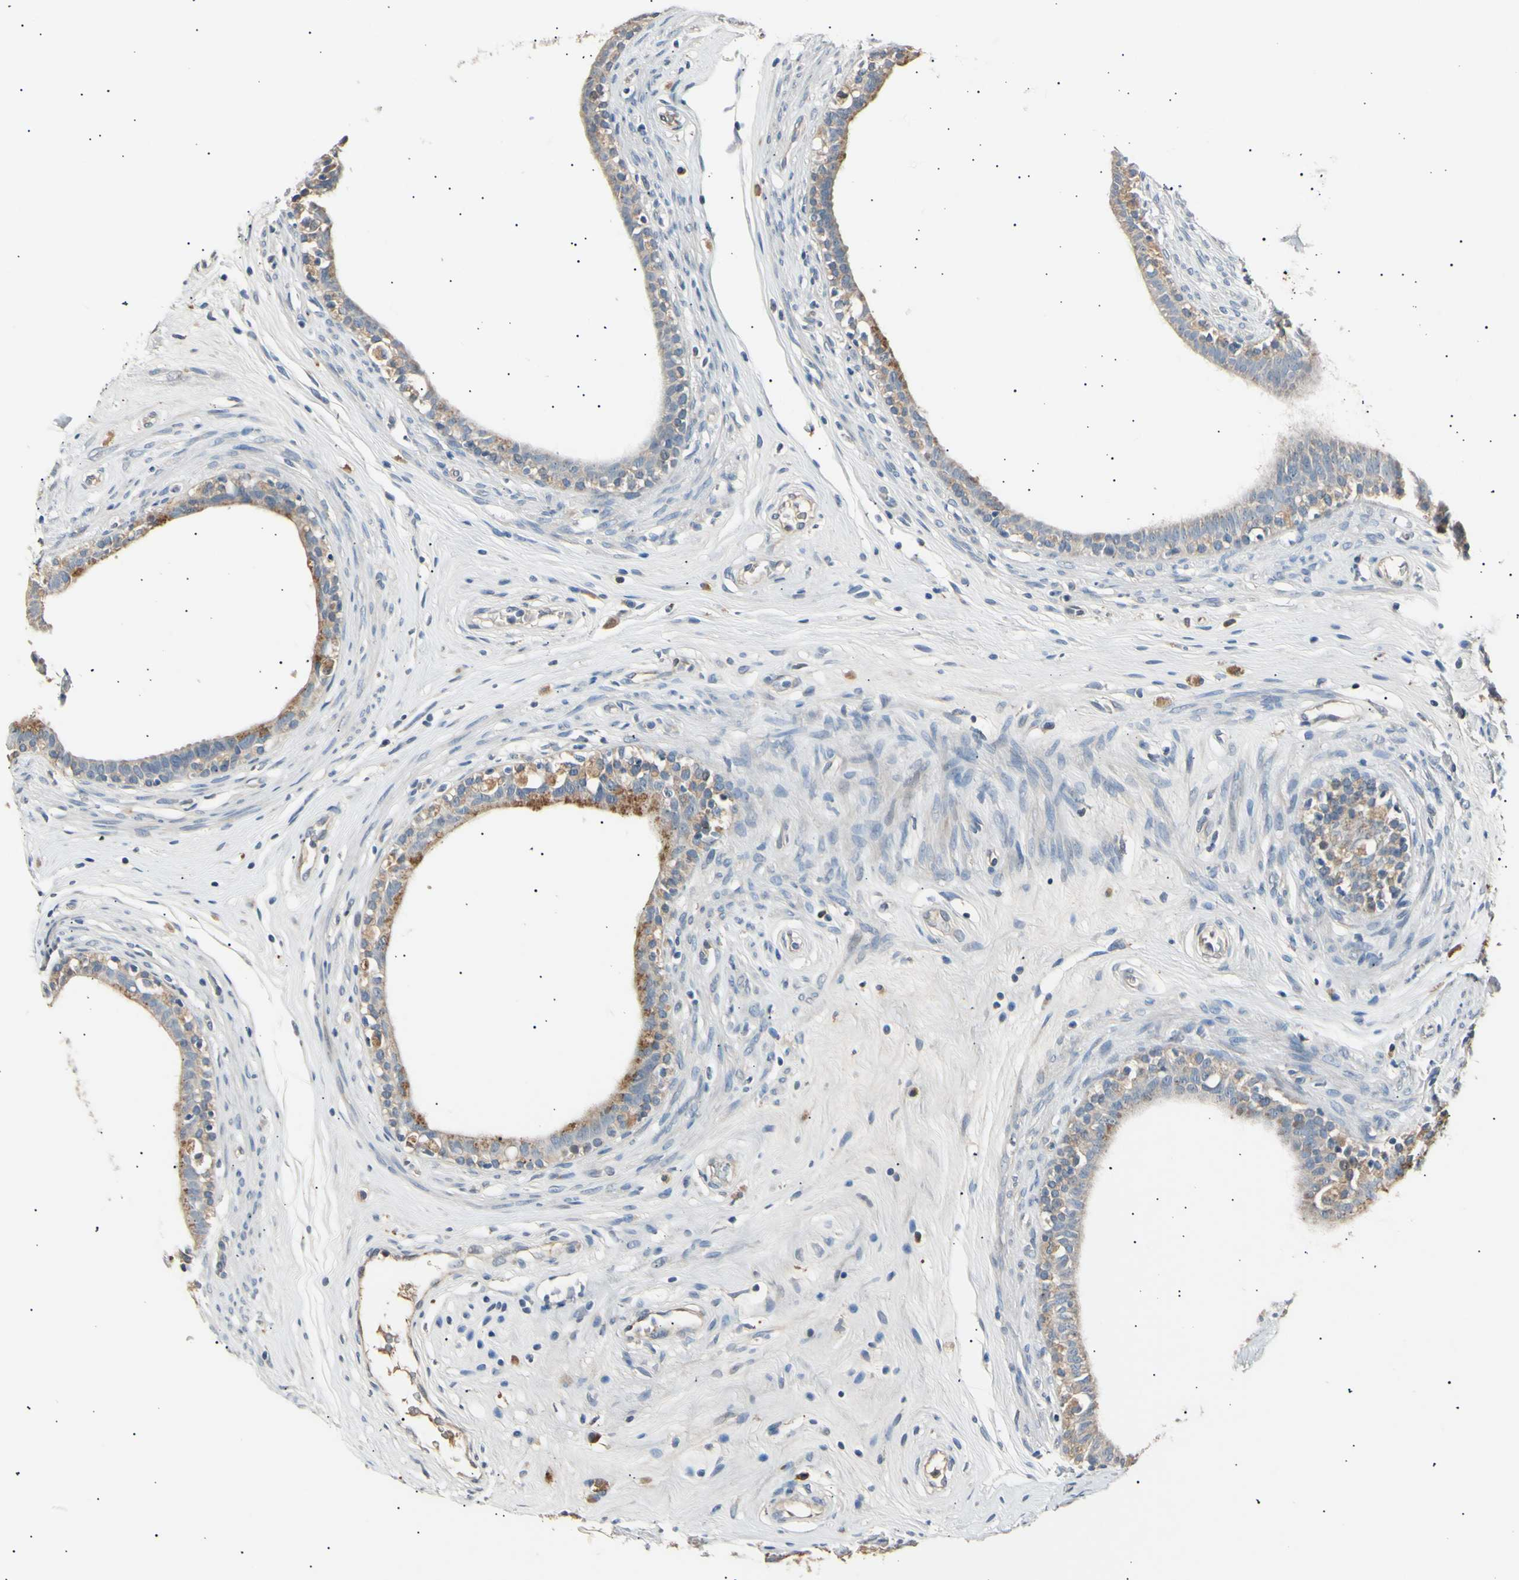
{"staining": {"intensity": "moderate", "quantity": "<25%", "location": "cytoplasmic/membranous"}, "tissue": "epididymis", "cell_type": "Glandular cells", "image_type": "normal", "snomed": [{"axis": "morphology", "description": "Normal tissue, NOS"}, {"axis": "morphology", "description": "Inflammation, NOS"}, {"axis": "topography", "description": "Epididymis"}], "caption": "DAB (3,3'-diaminobenzidine) immunohistochemical staining of benign epididymis shows moderate cytoplasmic/membranous protein expression in about <25% of glandular cells. The staining was performed using DAB, with brown indicating positive protein expression. Nuclei are stained blue with hematoxylin.", "gene": "LDLR", "patient": {"sex": "male", "age": 84}}